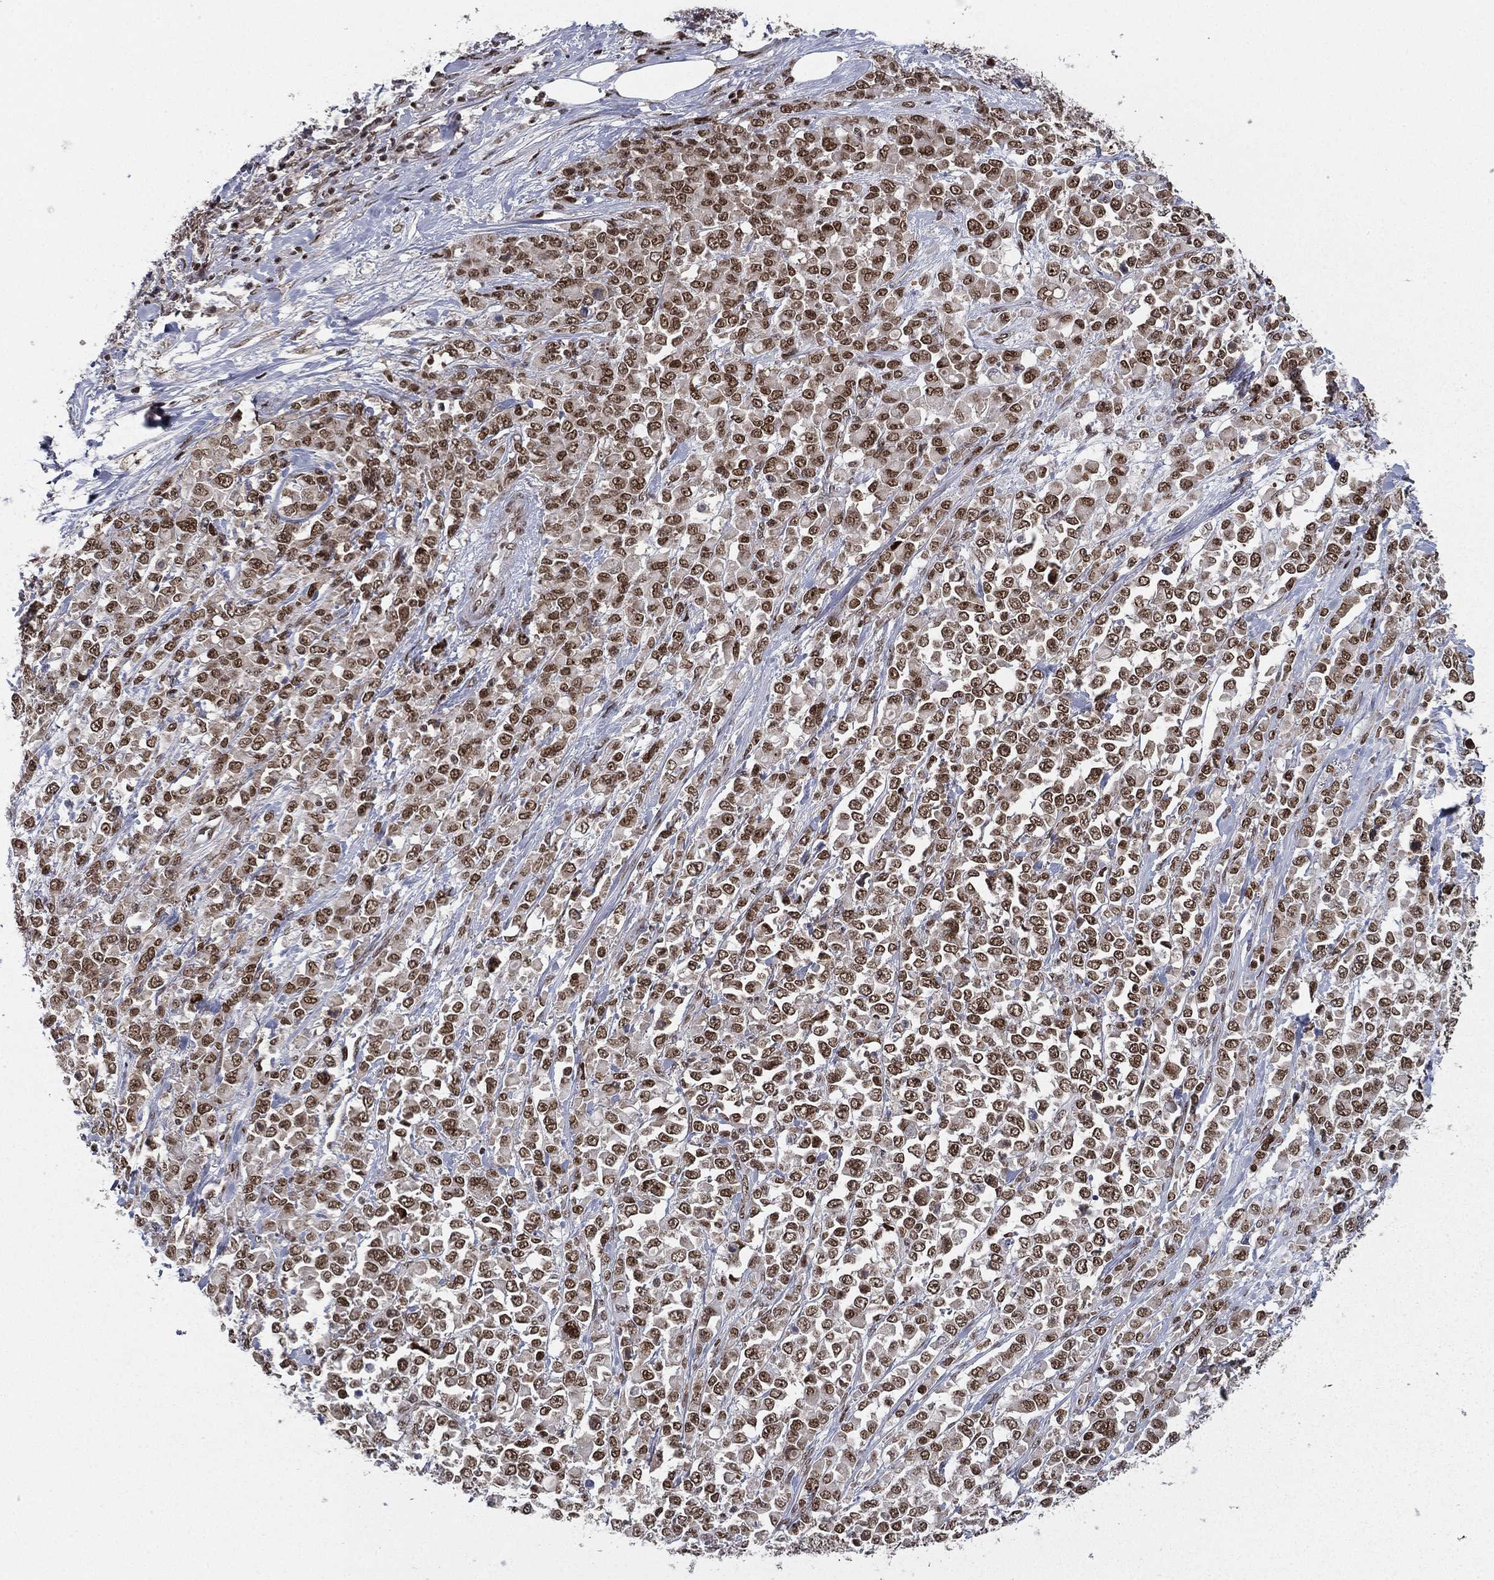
{"staining": {"intensity": "strong", "quantity": ">75%", "location": "nuclear"}, "tissue": "stomach cancer", "cell_type": "Tumor cells", "image_type": "cancer", "snomed": [{"axis": "morphology", "description": "Adenocarcinoma, NOS"}, {"axis": "topography", "description": "Stomach"}], "caption": "About >75% of tumor cells in human stomach adenocarcinoma demonstrate strong nuclear protein staining as visualized by brown immunohistochemical staining.", "gene": "RTF1", "patient": {"sex": "female", "age": 76}}